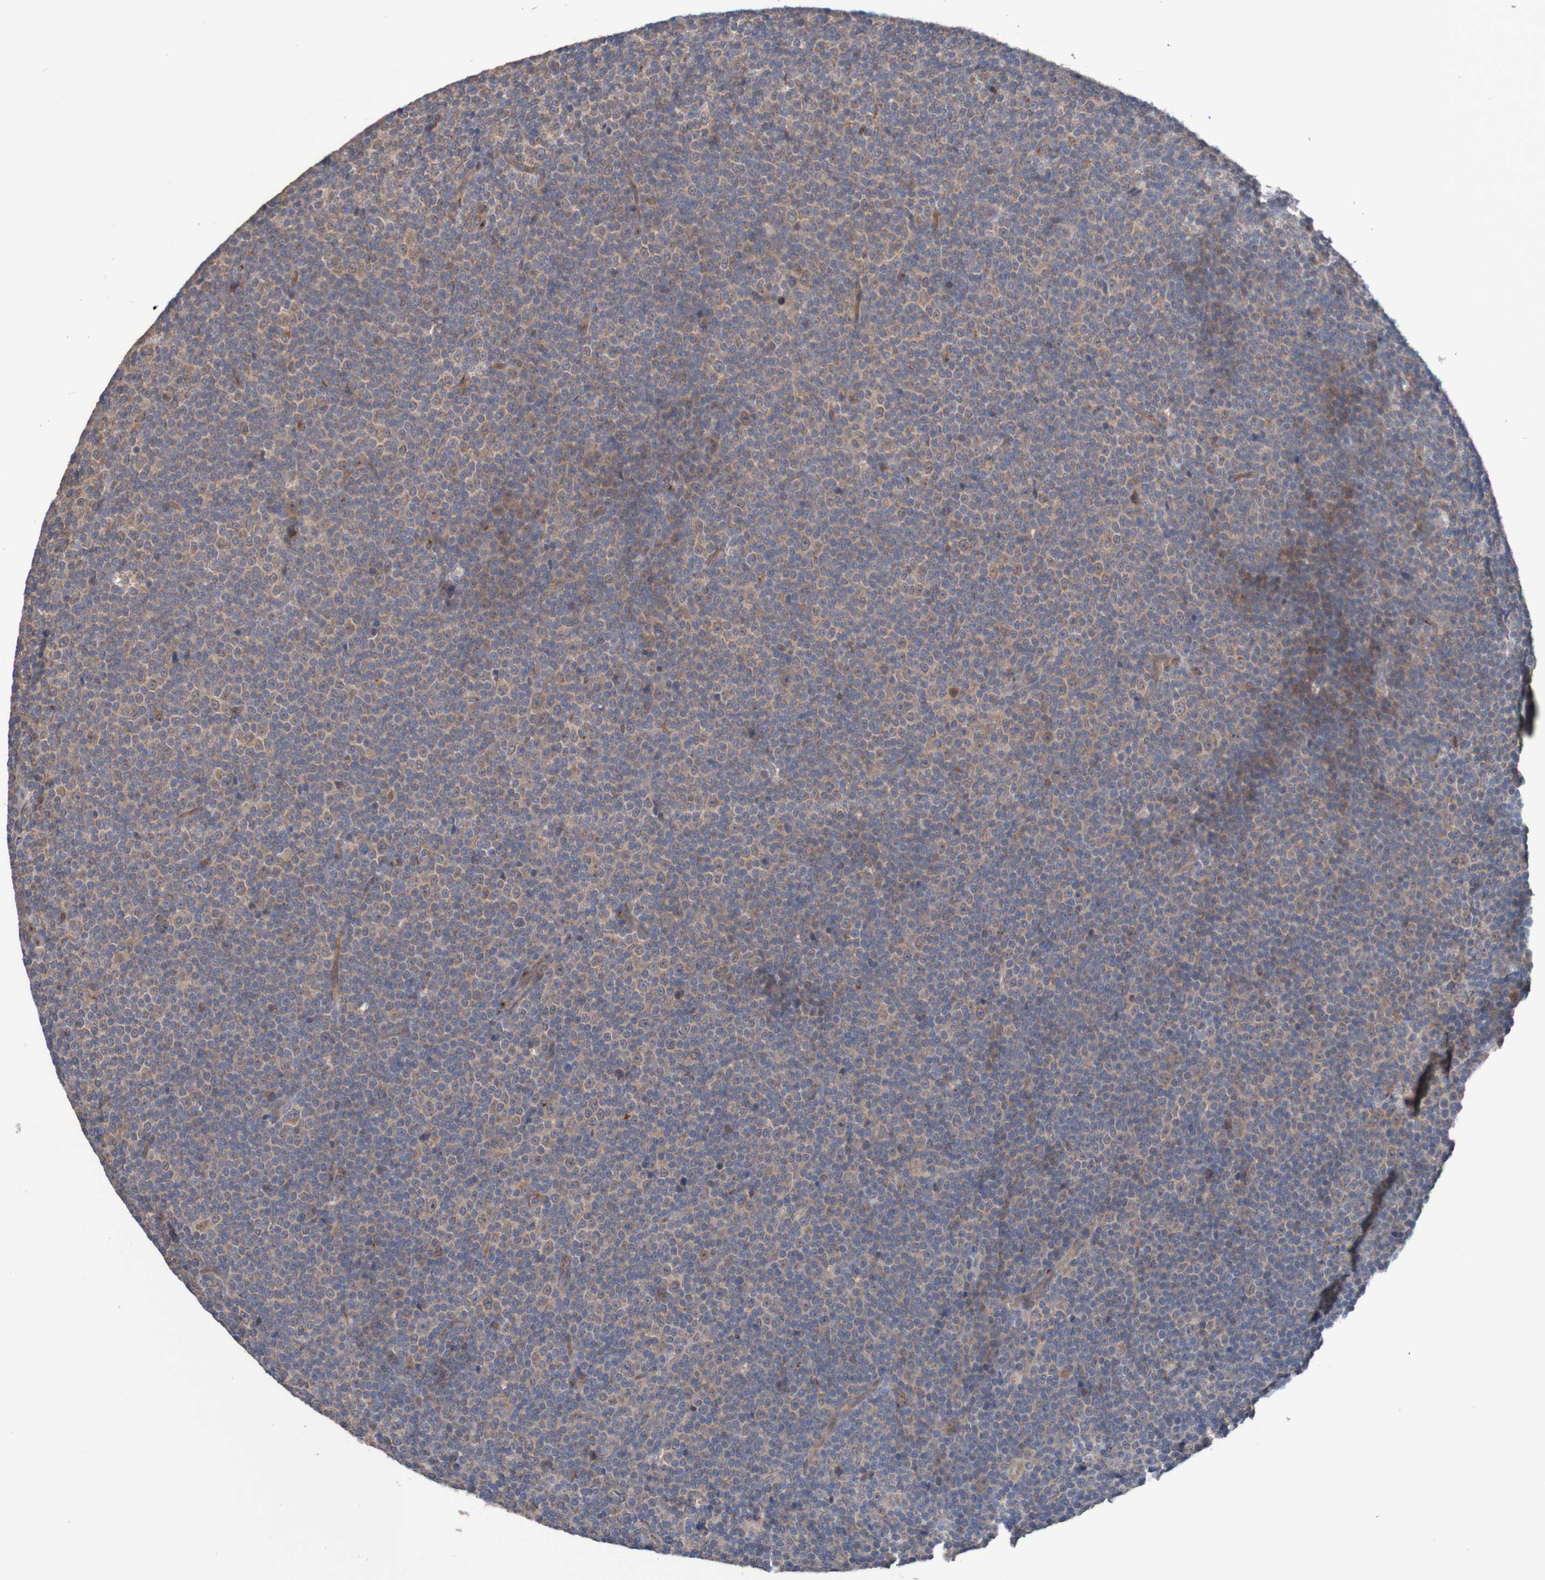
{"staining": {"intensity": "negative", "quantity": "none", "location": "none"}, "tissue": "lymphoma", "cell_type": "Tumor cells", "image_type": "cancer", "snomed": [{"axis": "morphology", "description": "Malignant lymphoma, non-Hodgkin's type, Low grade"}, {"axis": "topography", "description": "Lymph node"}], "caption": "Tumor cells are negative for brown protein staining in low-grade malignant lymphoma, non-Hodgkin's type.", "gene": "ST8SIA6", "patient": {"sex": "female", "age": 67}}